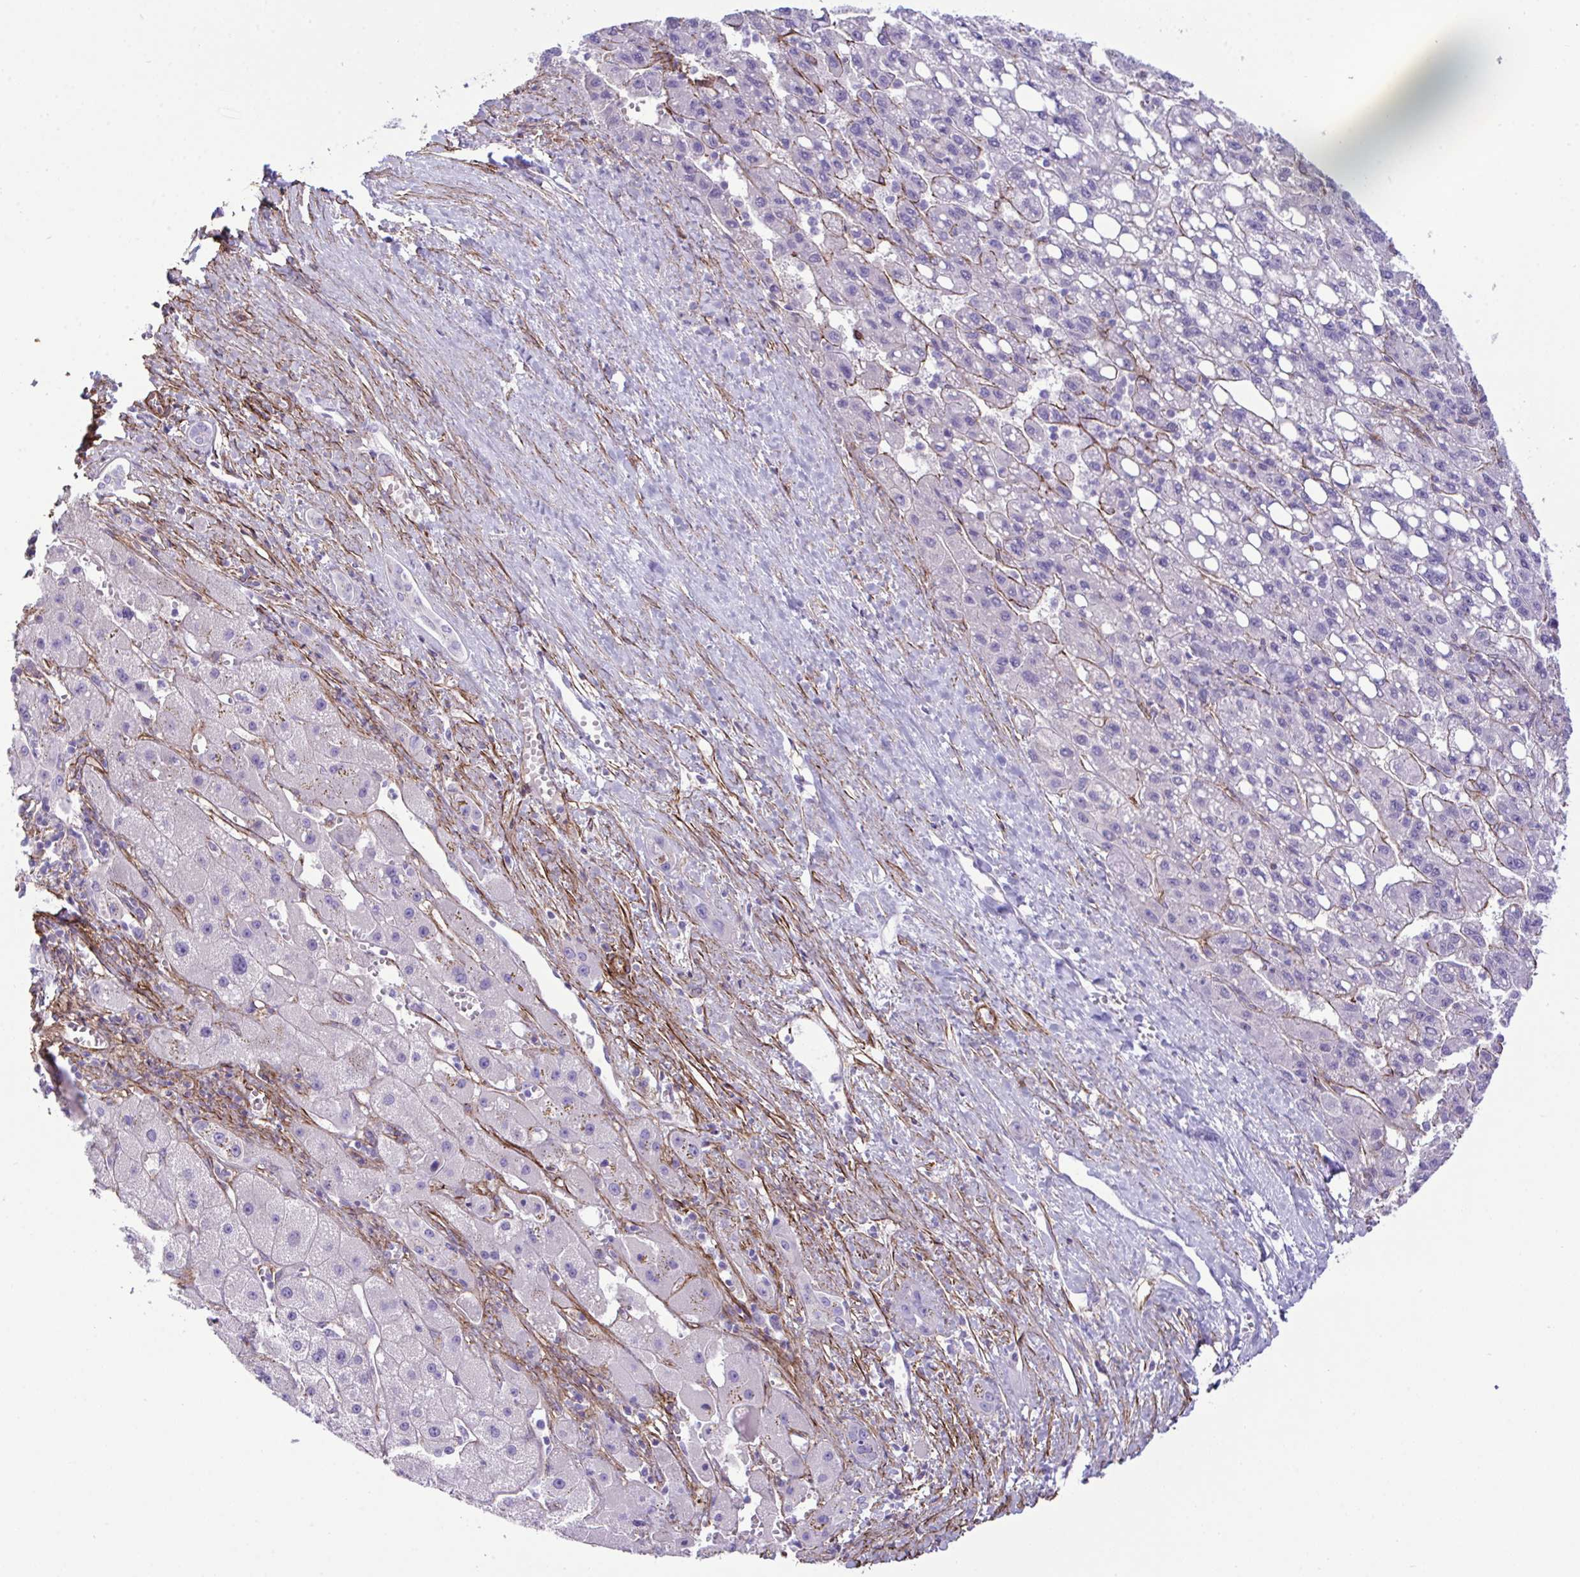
{"staining": {"intensity": "moderate", "quantity": "<25%", "location": "cytoplasmic/membranous"}, "tissue": "liver cancer", "cell_type": "Tumor cells", "image_type": "cancer", "snomed": [{"axis": "morphology", "description": "Carcinoma, Hepatocellular, NOS"}, {"axis": "topography", "description": "Liver"}], "caption": "Liver cancer (hepatocellular carcinoma) stained with a protein marker demonstrates moderate staining in tumor cells.", "gene": "SYNPO2L", "patient": {"sex": "female", "age": 82}}